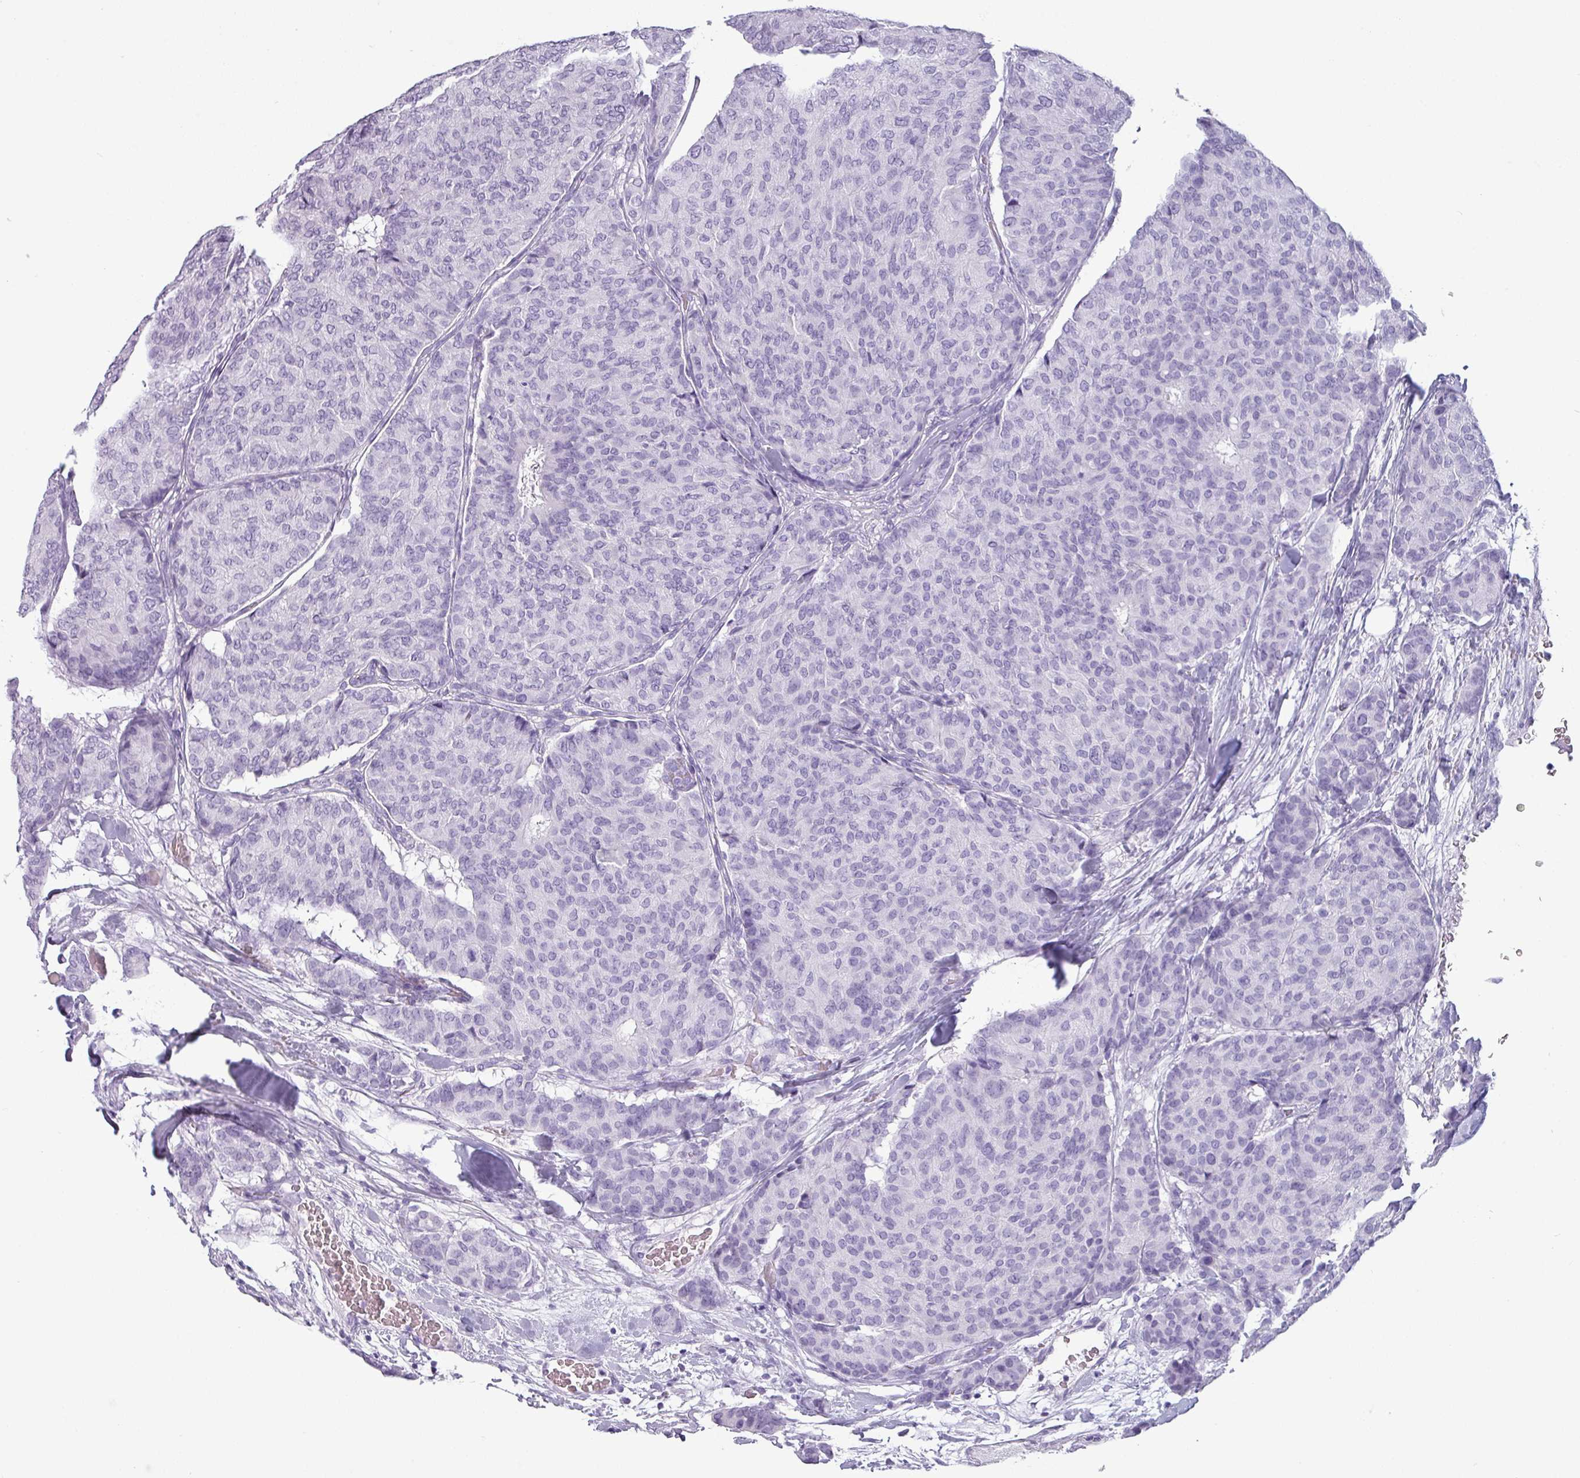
{"staining": {"intensity": "negative", "quantity": "none", "location": "none"}, "tissue": "breast cancer", "cell_type": "Tumor cells", "image_type": "cancer", "snomed": [{"axis": "morphology", "description": "Duct carcinoma"}, {"axis": "topography", "description": "Breast"}], "caption": "Tumor cells show no significant positivity in breast intraductal carcinoma.", "gene": "CRYBB2", "patient": {"sex": "female", "age": 75}}